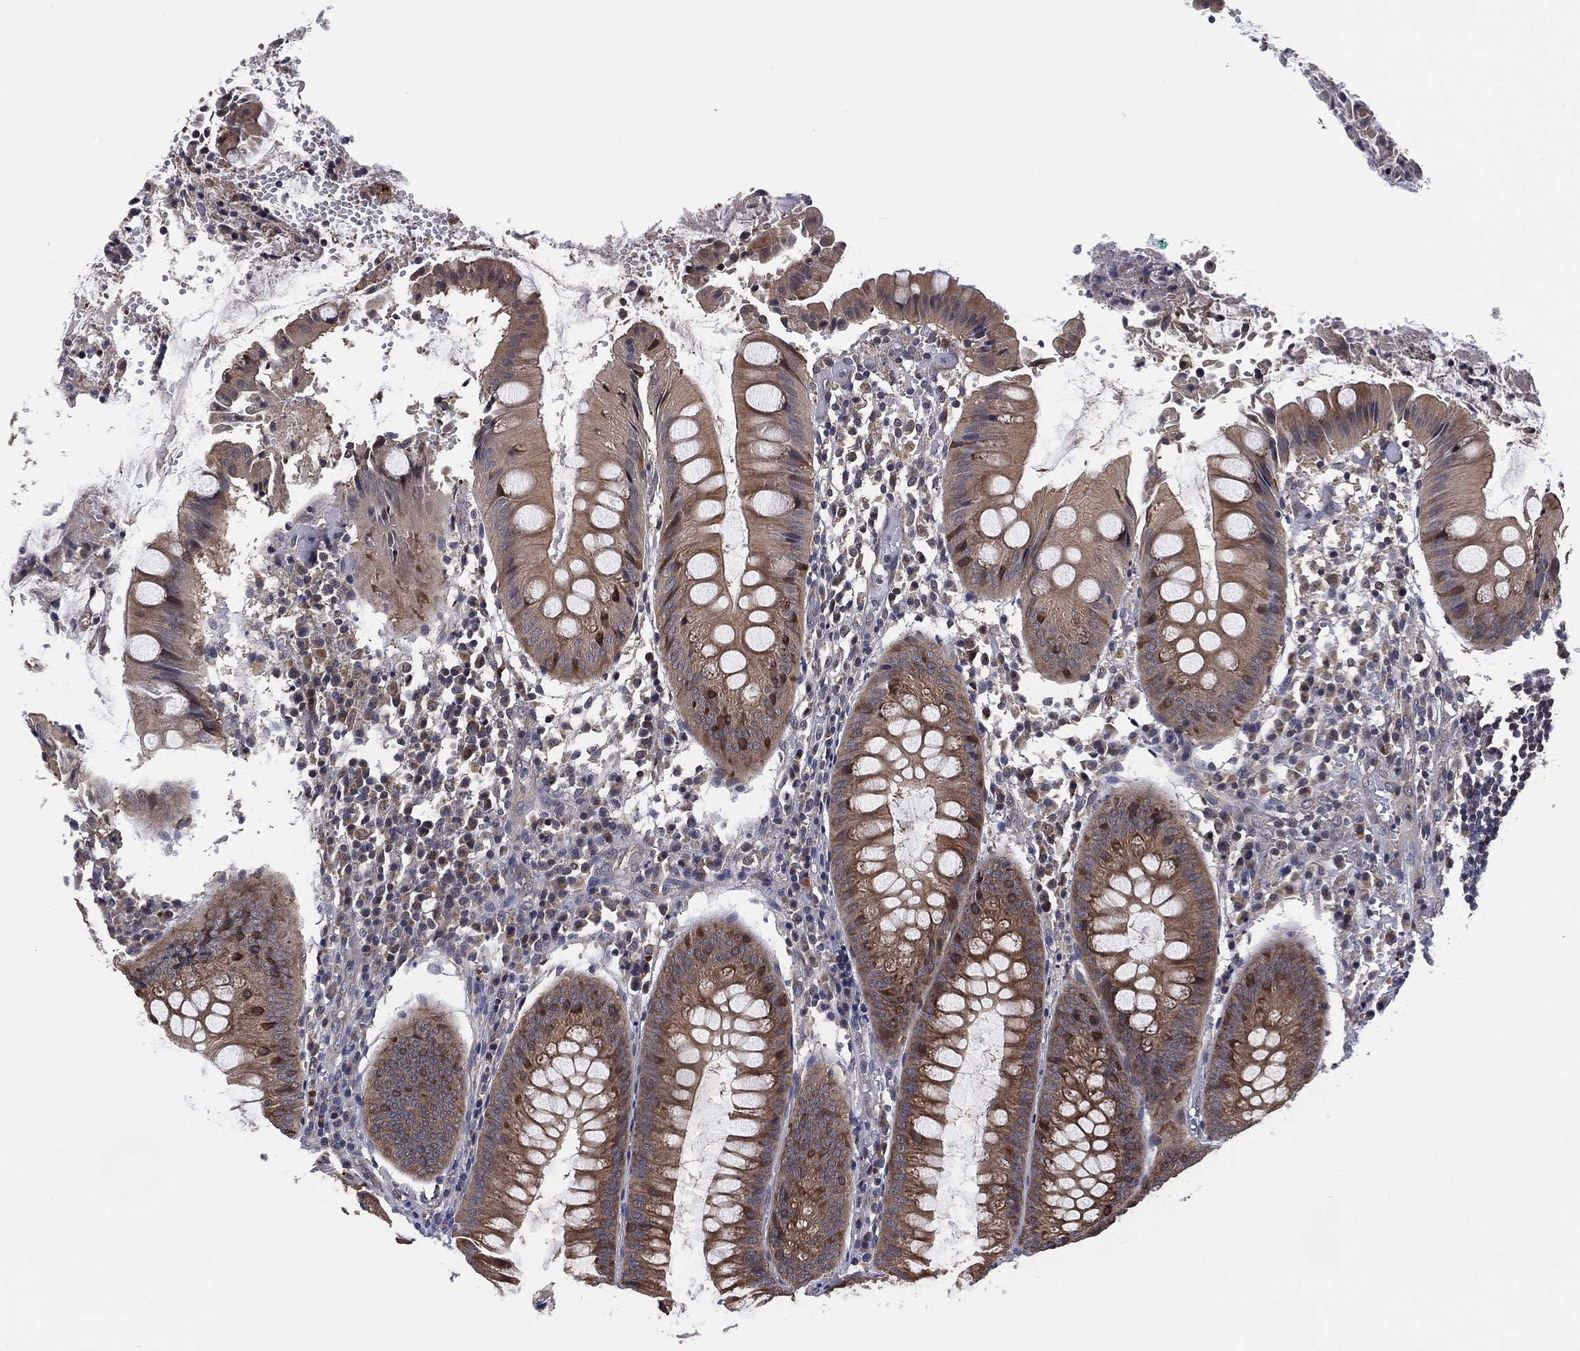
{"staining": {"intensity": "weak", "quantity": "25%-75%", "location": "cytoplasmic/membranous"}, "tissue": "appendix", "cell_type": "Glandular cells", "image_type": "normal", "snomed": [{"axis": "morphology", "description": "Normal tissue, NOS"}, {"axis": "morphology", "description": "Inflammation, NOS"}, {"axis": "topography", "description": "Appendix"}], "caption": "This is a micrograph of immunohistochemistry (IHC) staining of normal appendix, which shows weak staining in the cytoplasmic/membranous of glandular cells.", "gene": "SELENOO", "patient": {"sex": "male", "age": 16}}